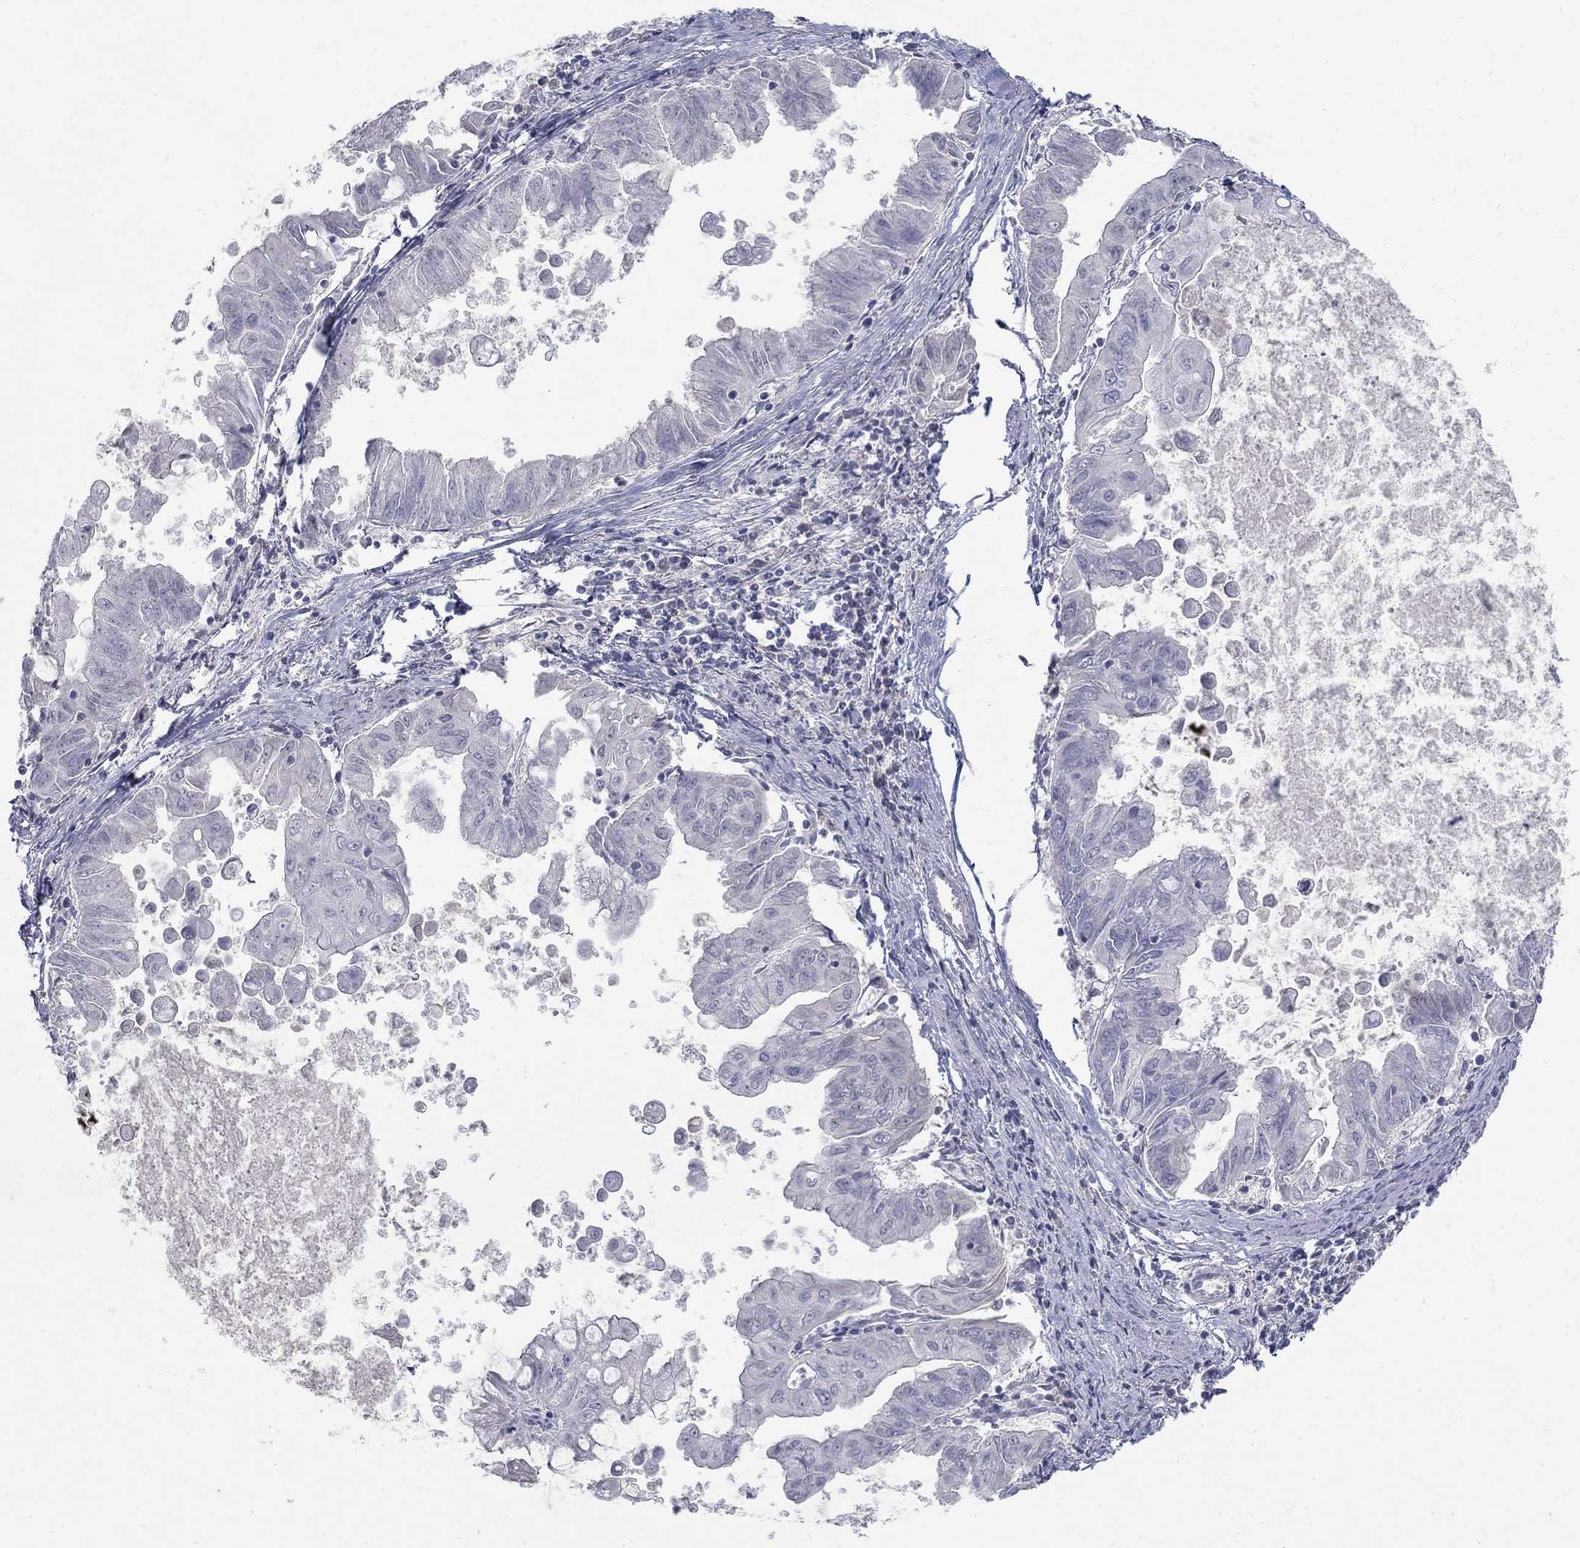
{"staining": {"intensity": "negative", "quantity": "none", "location": "none"}, "tissue": "stomach cancer", "cell_type": "Tumor cells", "image_type": "cancer", "snomed": [{"axis": "morphology", "description": "Adenocarcinoma, NOS"}, {"axis": "topography", "description": "Stomach, upper"}], "caption": "Stomach cancer was stained to show a protein in brown. There is no significant expression in tumor cells.", "gene": "PTH1R", "patient": {"sex": "male", "age": 80}}